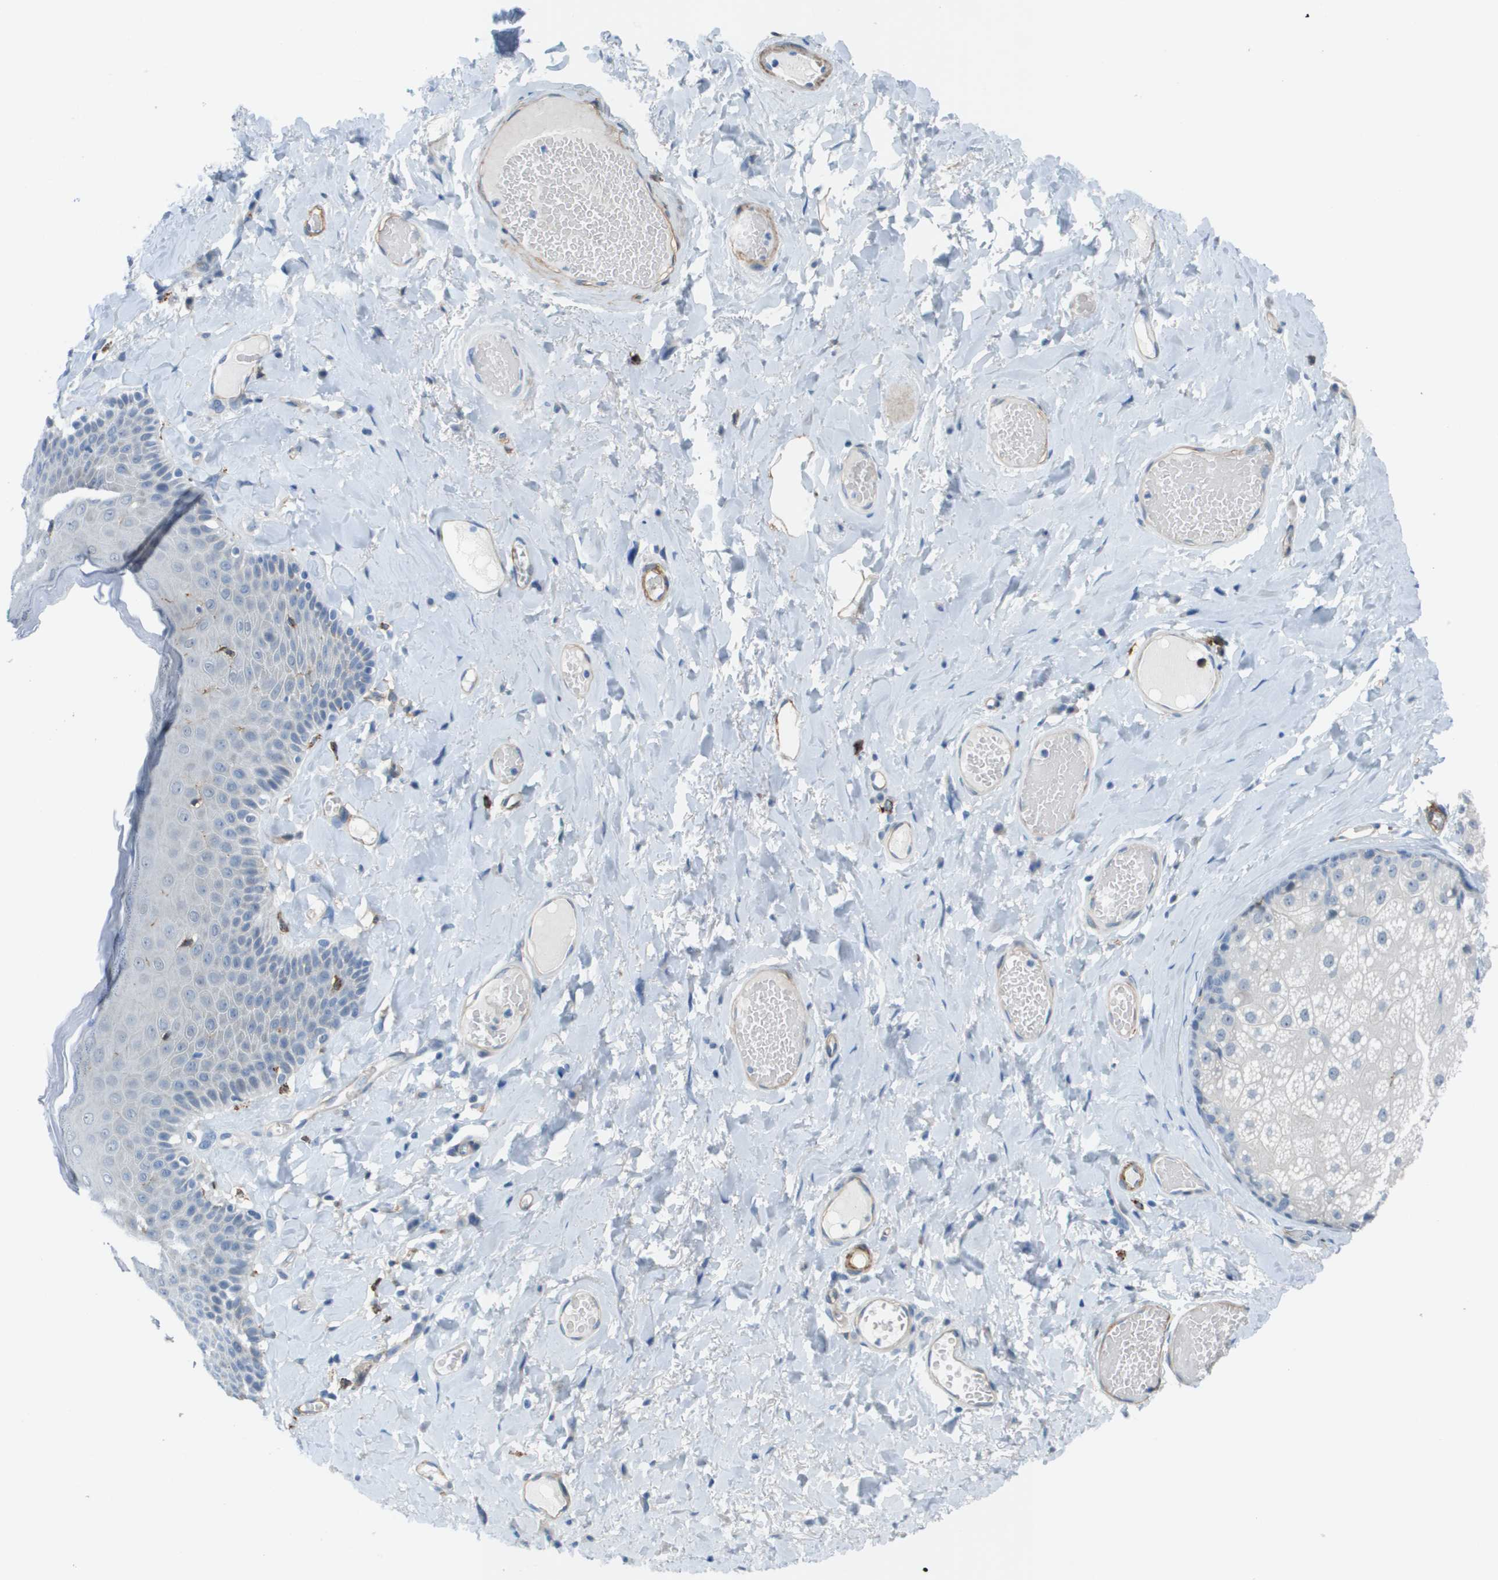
{"staining": {"intensity": "negative", "quantity": "none", "location": "none"}, "tissue": "skin", "cell_type": "Epidermal cells", "image_type": "normal", "snomed": [{"axis": "morphology", "description": "Normal tissue, NOS"}, {"axis": "topography", "description": "Anal"}], "caption": "Immunohistochemistry photomicrograph of normal skin stained for a protein (brown), which displays no expression in epidermal cells. (Stains: DAB immunohistochemistry (IHC) with hematoxylin counter stain, Microscopy: brightfield microscopy at high magnification).", "gene": "ZBTB43", "patient": {"sex": "male", "age": 69}}